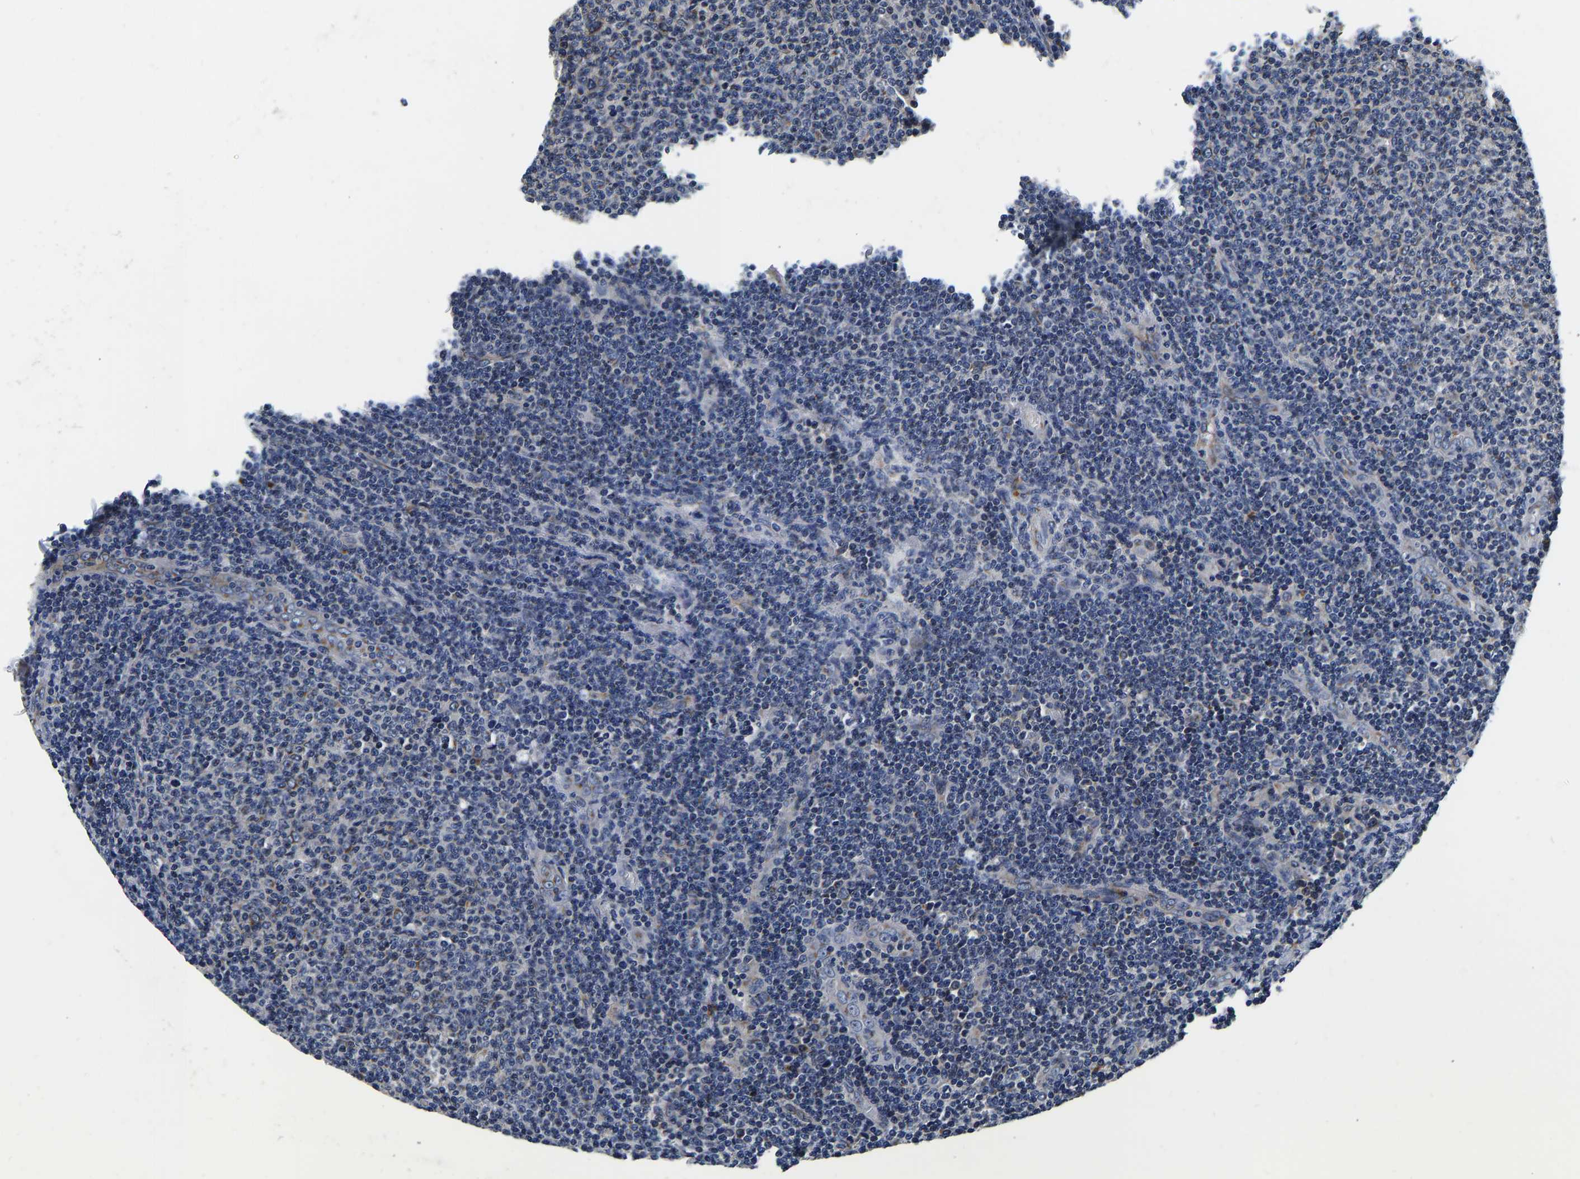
{"staining": {"intensity": "negative", "quantity": "none", "location": "none"}, "tissue": "lymphoma", "cell_type": "Tumor cells", "image_type": "cancer", "snomed": [{"axis": "morphology", "description": "Malignant lymphoma, non-Hodgkin's type, Low grade"}, {"axis": "topography", "description": "Lymph node"}], "caption": "Malignant lymphoma, non-Hodgkin's type (low-grade) was stained to show a protein in brown. There is no significant staining in tumor cells.", "gene": "RABAC1", "patient": {"sex": "male", "age": 66}}